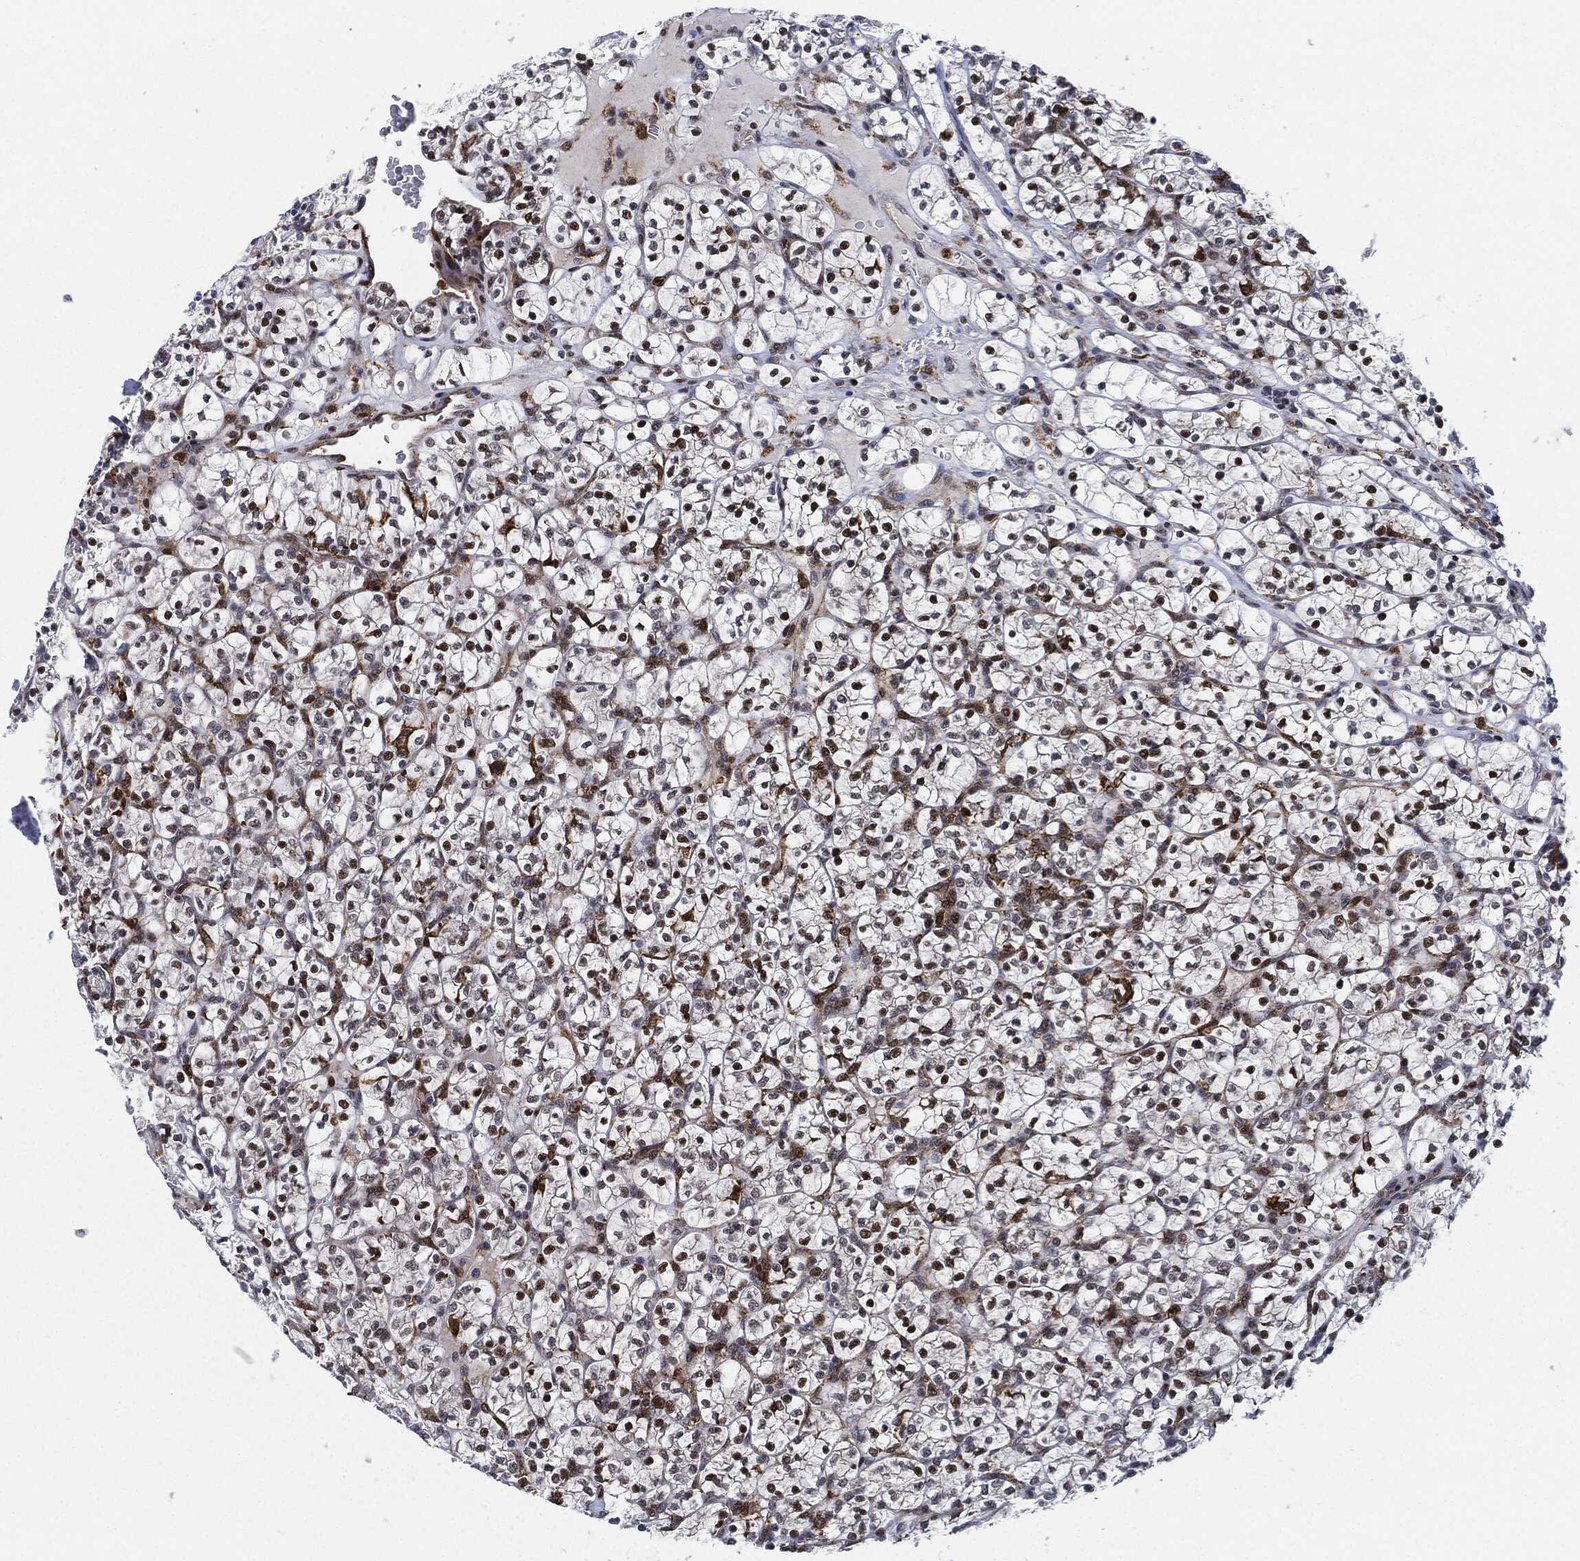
{"staining": {"intensity": "negative", "quantity": "none", "location": "none"}, "tissue": "renal cancer", "cell_type": "Tumor cells", "image_type": "cancer", "snomed": [{"axis": "morphology", "description": "Adenocarcinoma, NOS"}, {"axis": "topography", "description": "Kidney"}], "caption": "This is a histopathology image of IHC staining of adenocarcinoma (renal), which shows no expression in tumor cells.", "gene": "NANOS3", "patient": {"sex": "female", "age": 89}}